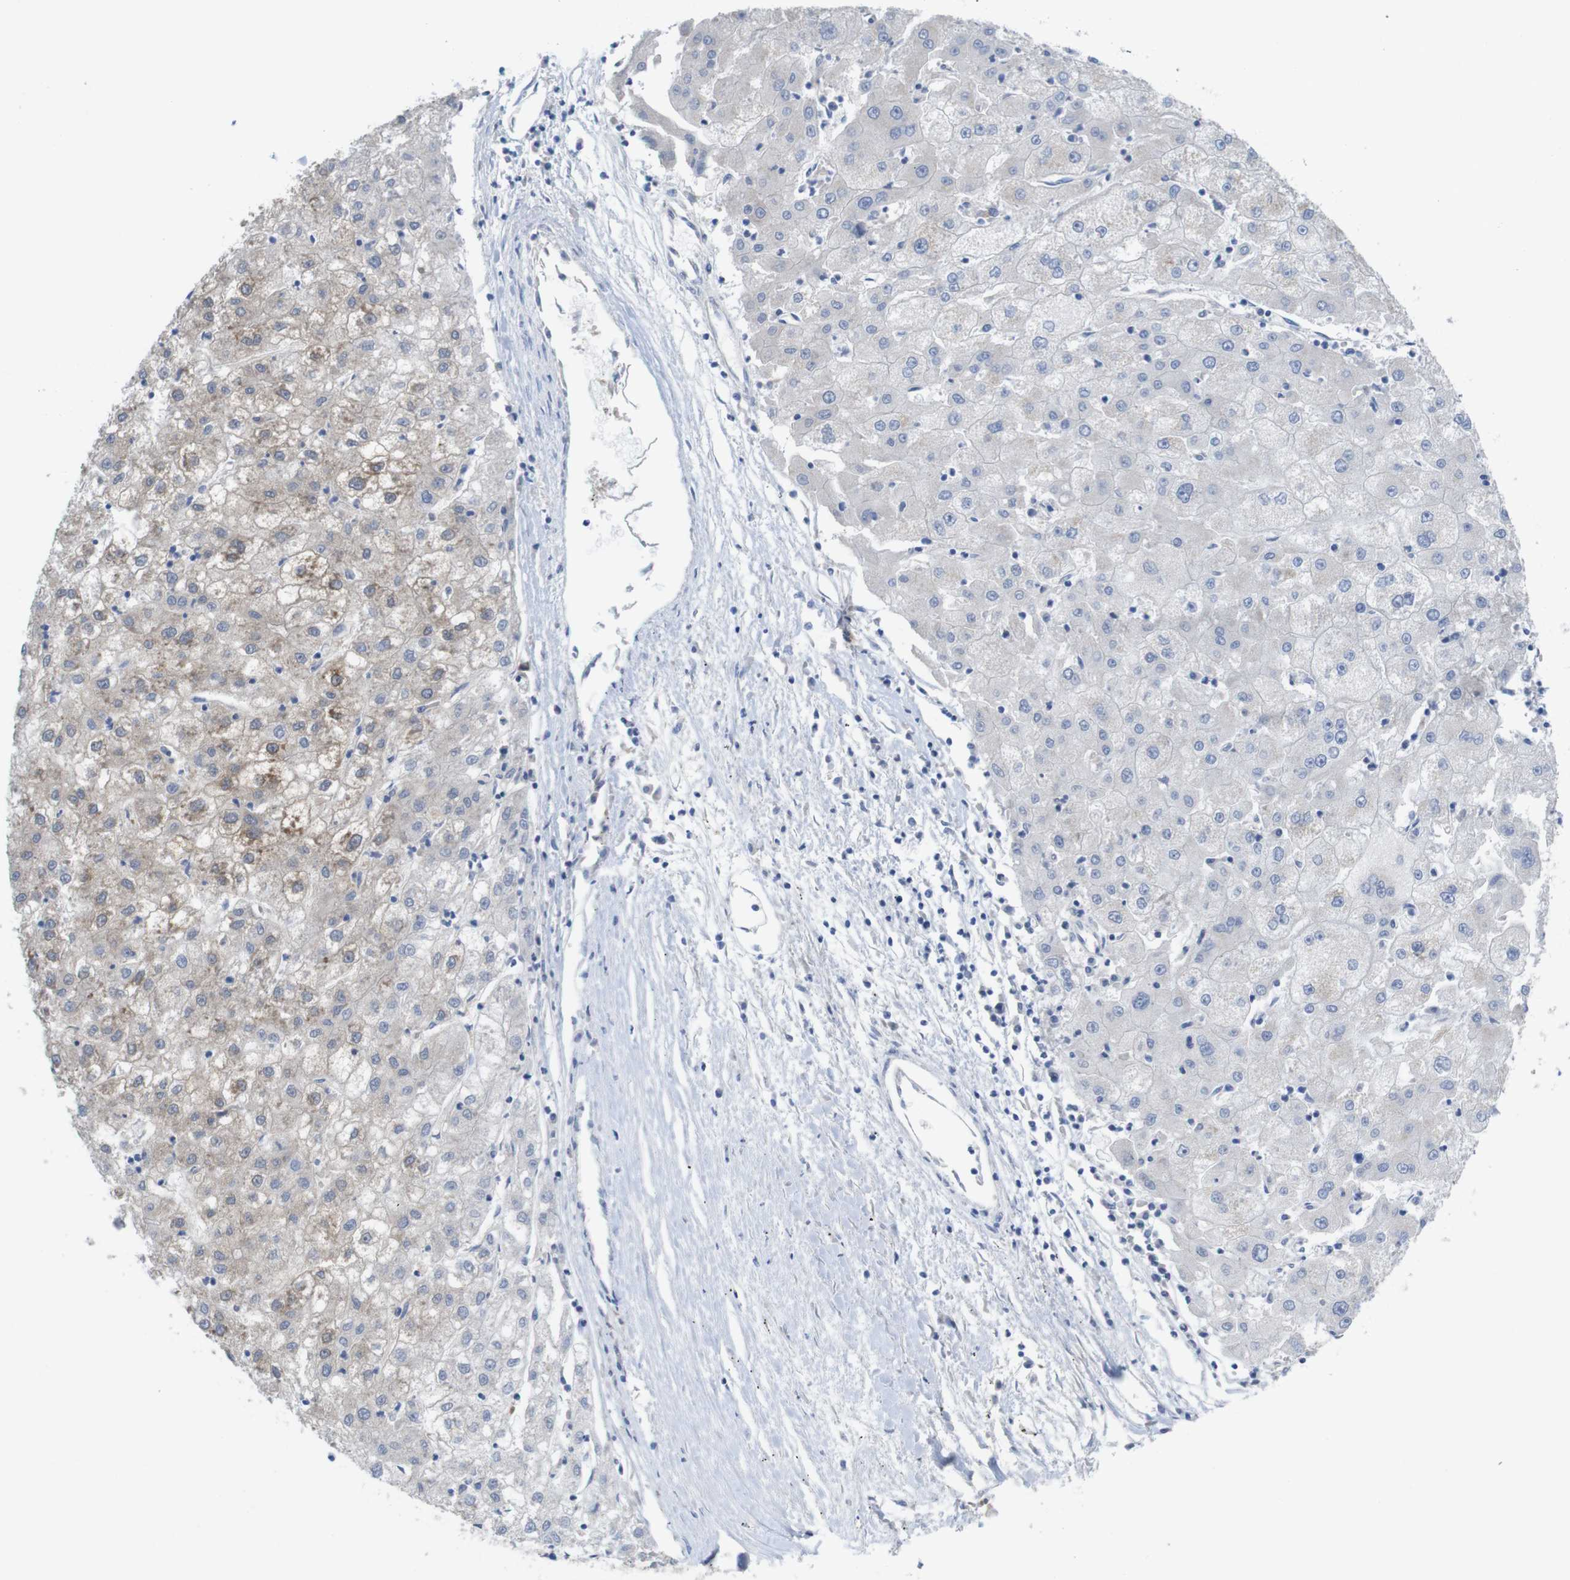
{"staining": {"intensity": "moderate", "quantity": "<25%", "location": "cytoplasmic/membranous"}, "tissue": "liver cancer", "cell_type": "Tumor cells", "image_type": "cancer", "snomed": [{"axis": "morphology", "description": "Carcinoma, Hepatocellular, NOS"}, {"axis": "topography", "description": "Liver"}], "caption": "High-power microscopy captured an immunohistochemistry image of hepatocellular carcinoma (liver), revealing moderate cytoplasmic/membranous staining in approximately <25% of tumor cells.", "gene": "KIDINS220", "patient": {"sex": "male", "age": 72}}